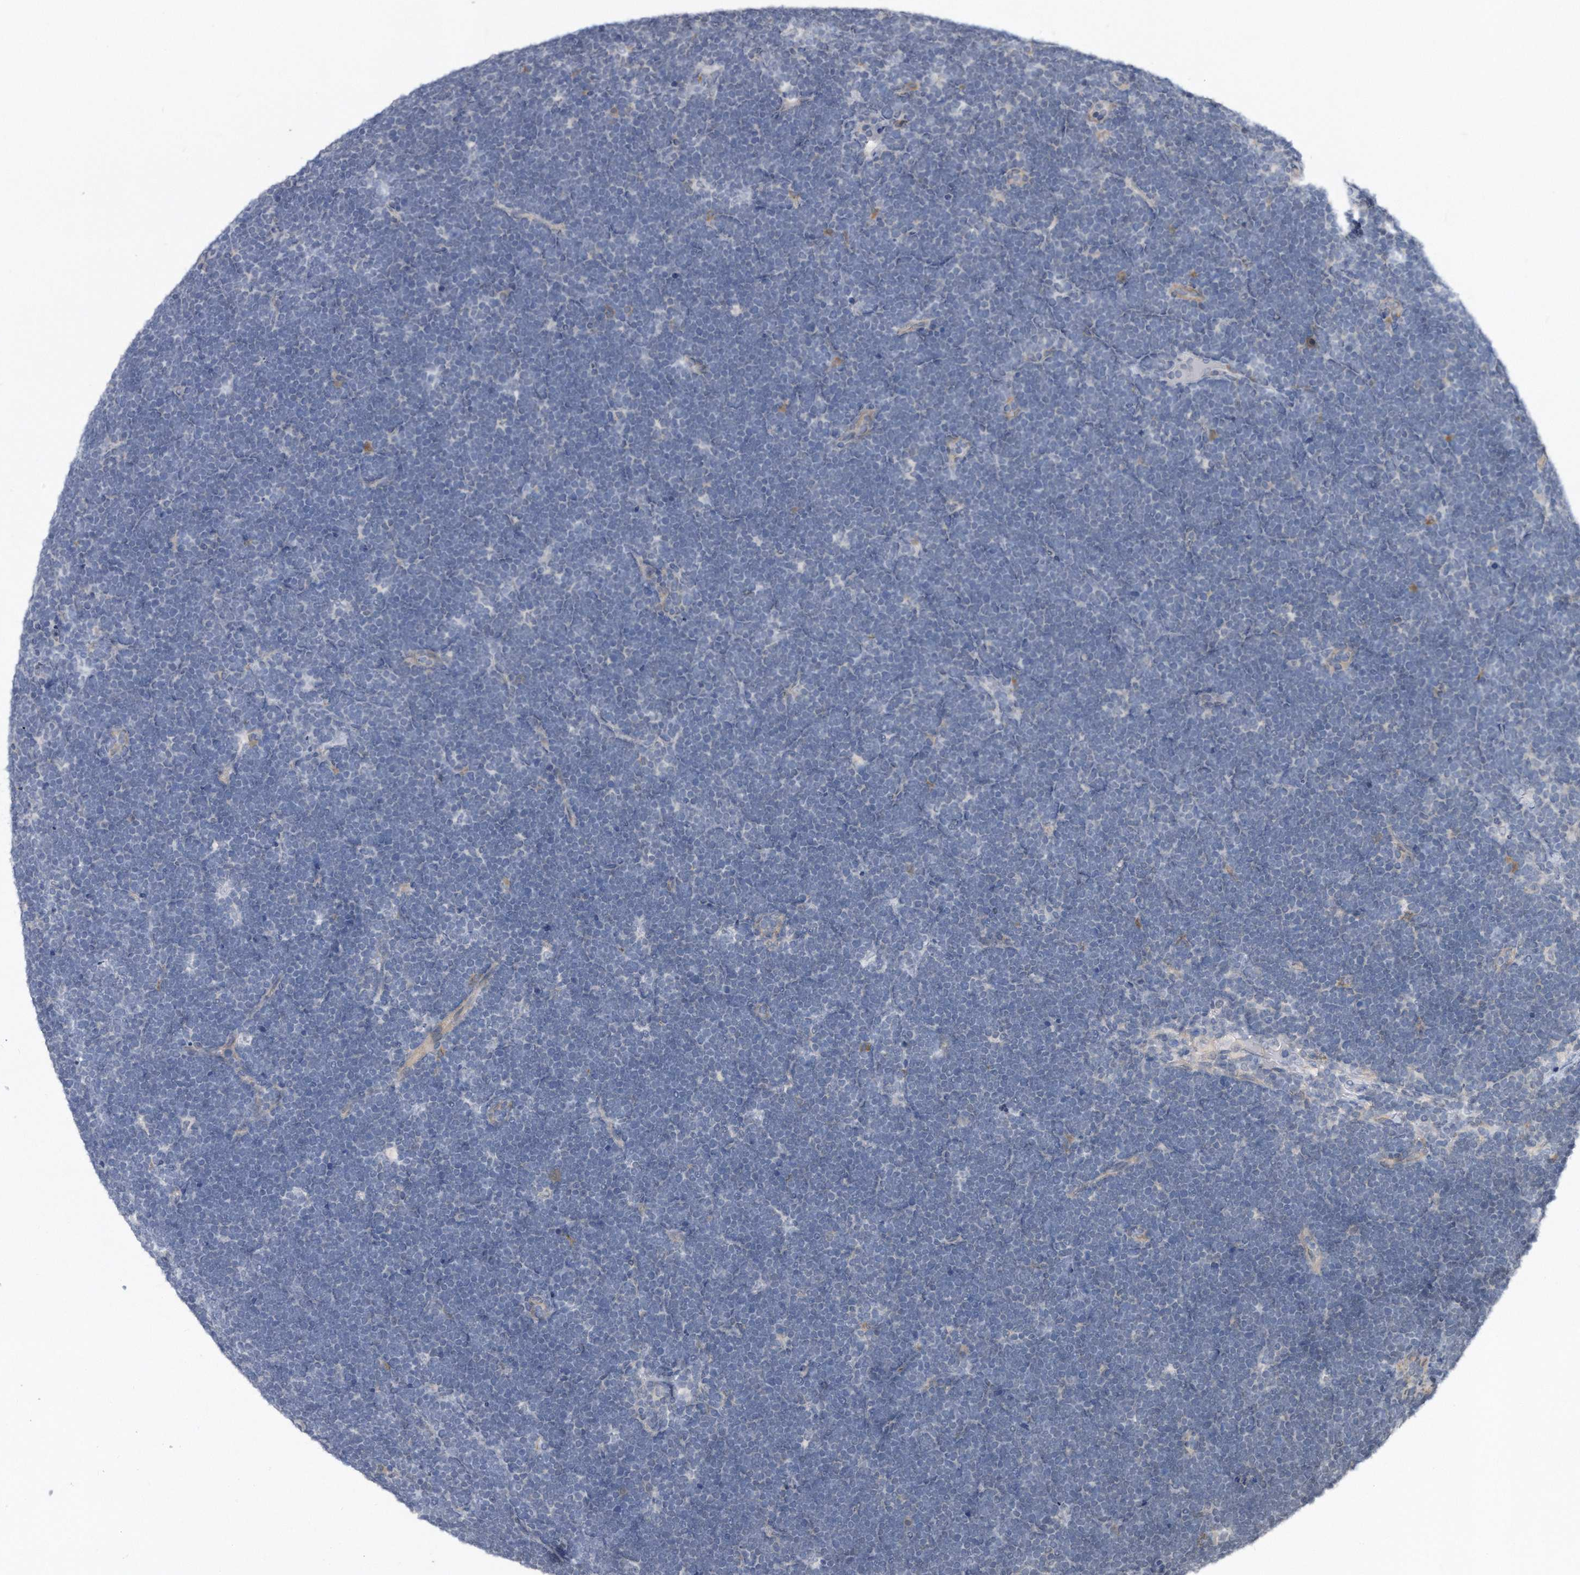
{"staining": {"intensity": "negative", "quantity": "none", "location": "none"}, "tissue": "lymphoma", "cell_type": "Tumor cells", "image_type": "cancer", "snomed": [{"axis": "morphology", "description": "Malignant lymphoma, non-Hodgkin's type, High grade"}, {"axis": "topography", "description": "Lymph node"}], "caption": "Immunohistochemistry (IHC) of human lymphoma shows no positivity in tumor cells.", "gene": "TP53INP1", "patient": {"sex": "male", "age": 13}}